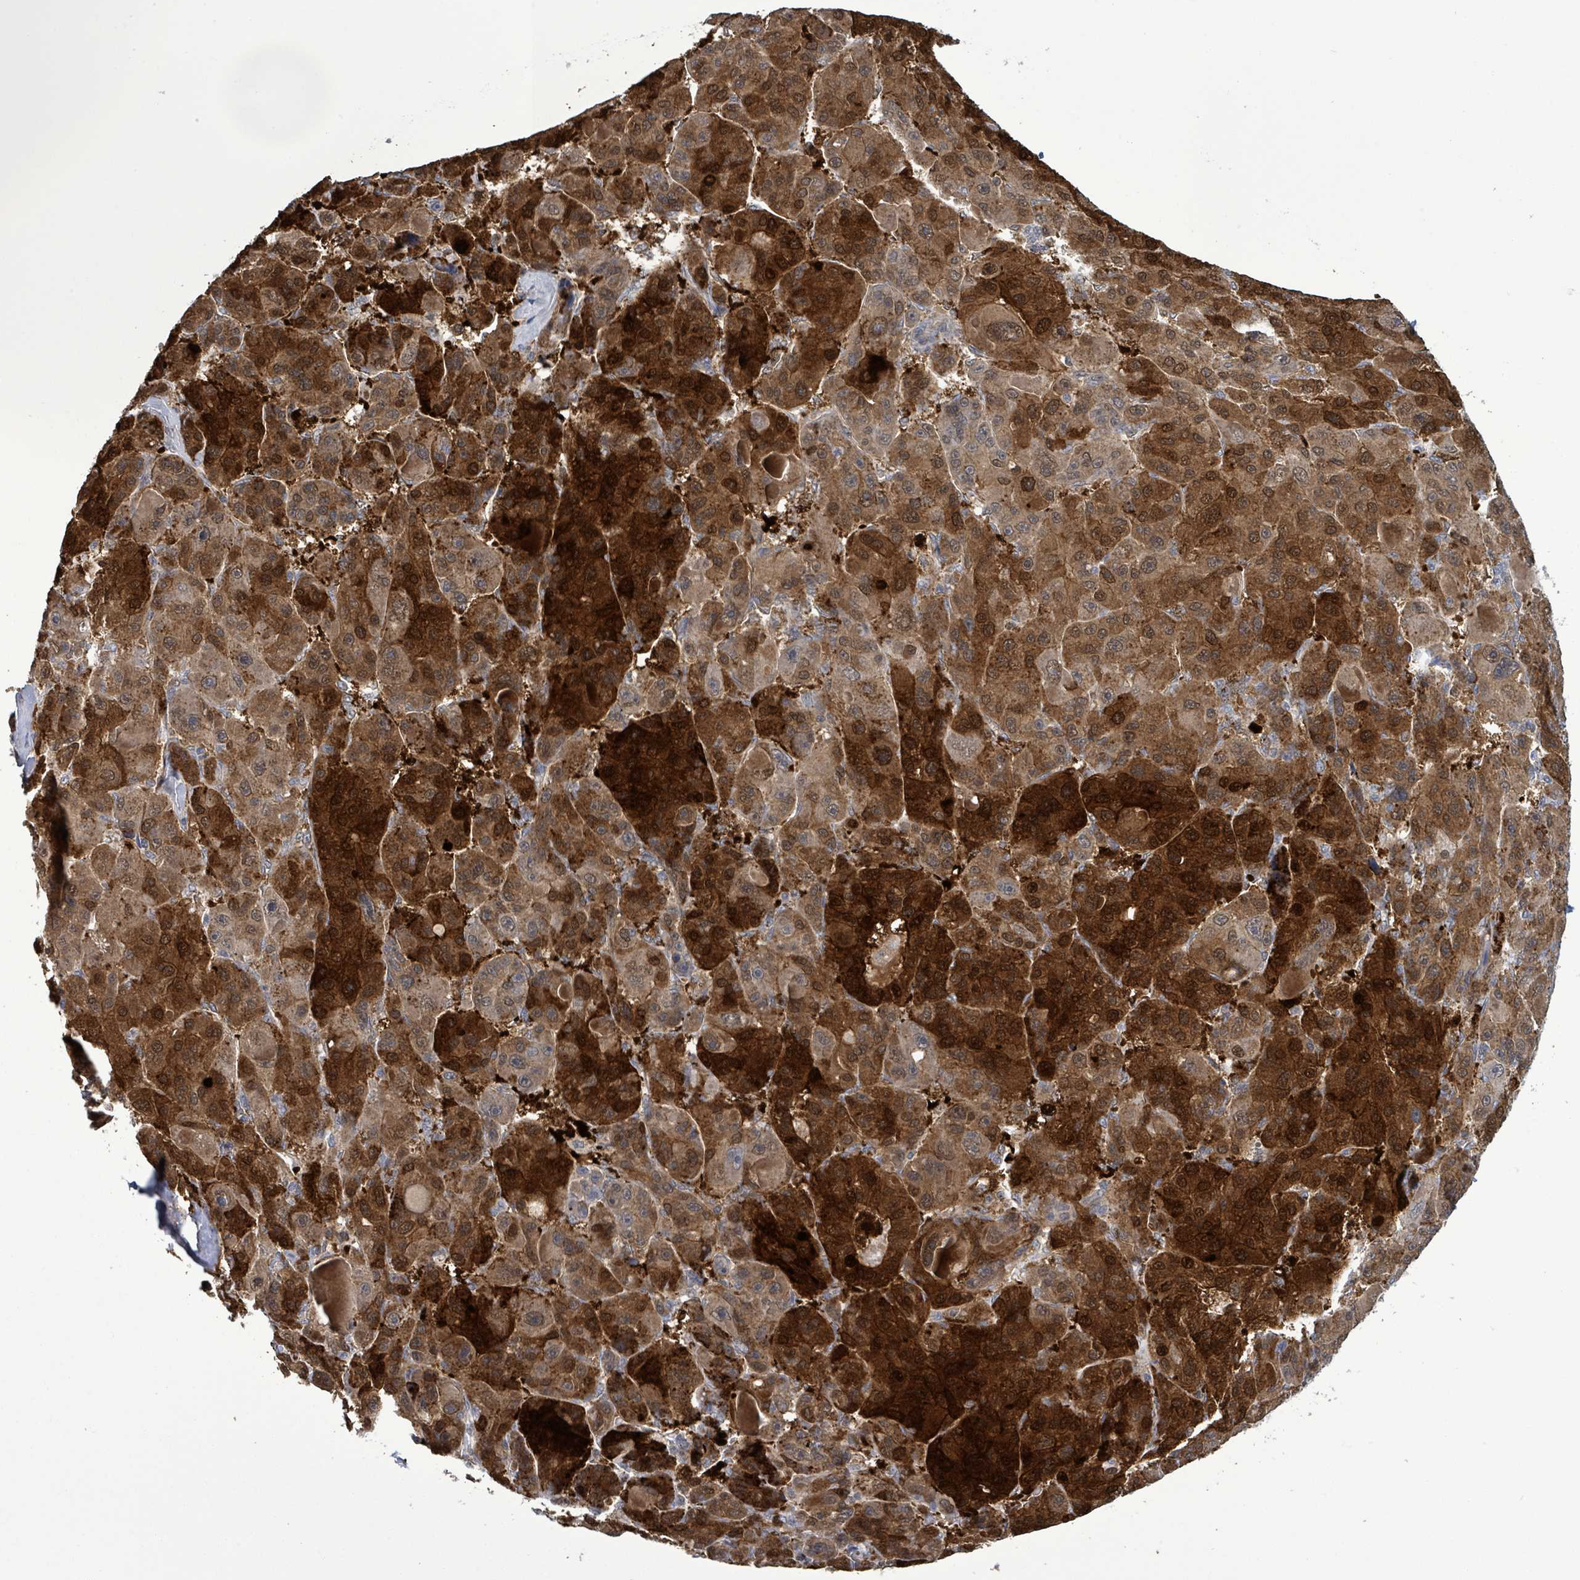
{"staining": {"intensity": "strong", "quantity": ">75%", "location": "cytoplasmic/membranous,nuclear"}, "tissue": "liver cancer", "cell_type": "Tumor cells", "image_type": "cancer", "snomed": [{"axis": "morphology", "description": "Carcinoma, Hepatocellular, NOS"}, {"axis": "topography", "description": "Liver"}], "caption": "Protein positivity by immunohistochemistry shows strong cytoplasmic/membranous and nuclear expression in about >75% of tumor cells in liver cancer (hepatocellular carcinoma).", "gene": "AMMECR1", "patient": {"sex": "male", "age": 76}}